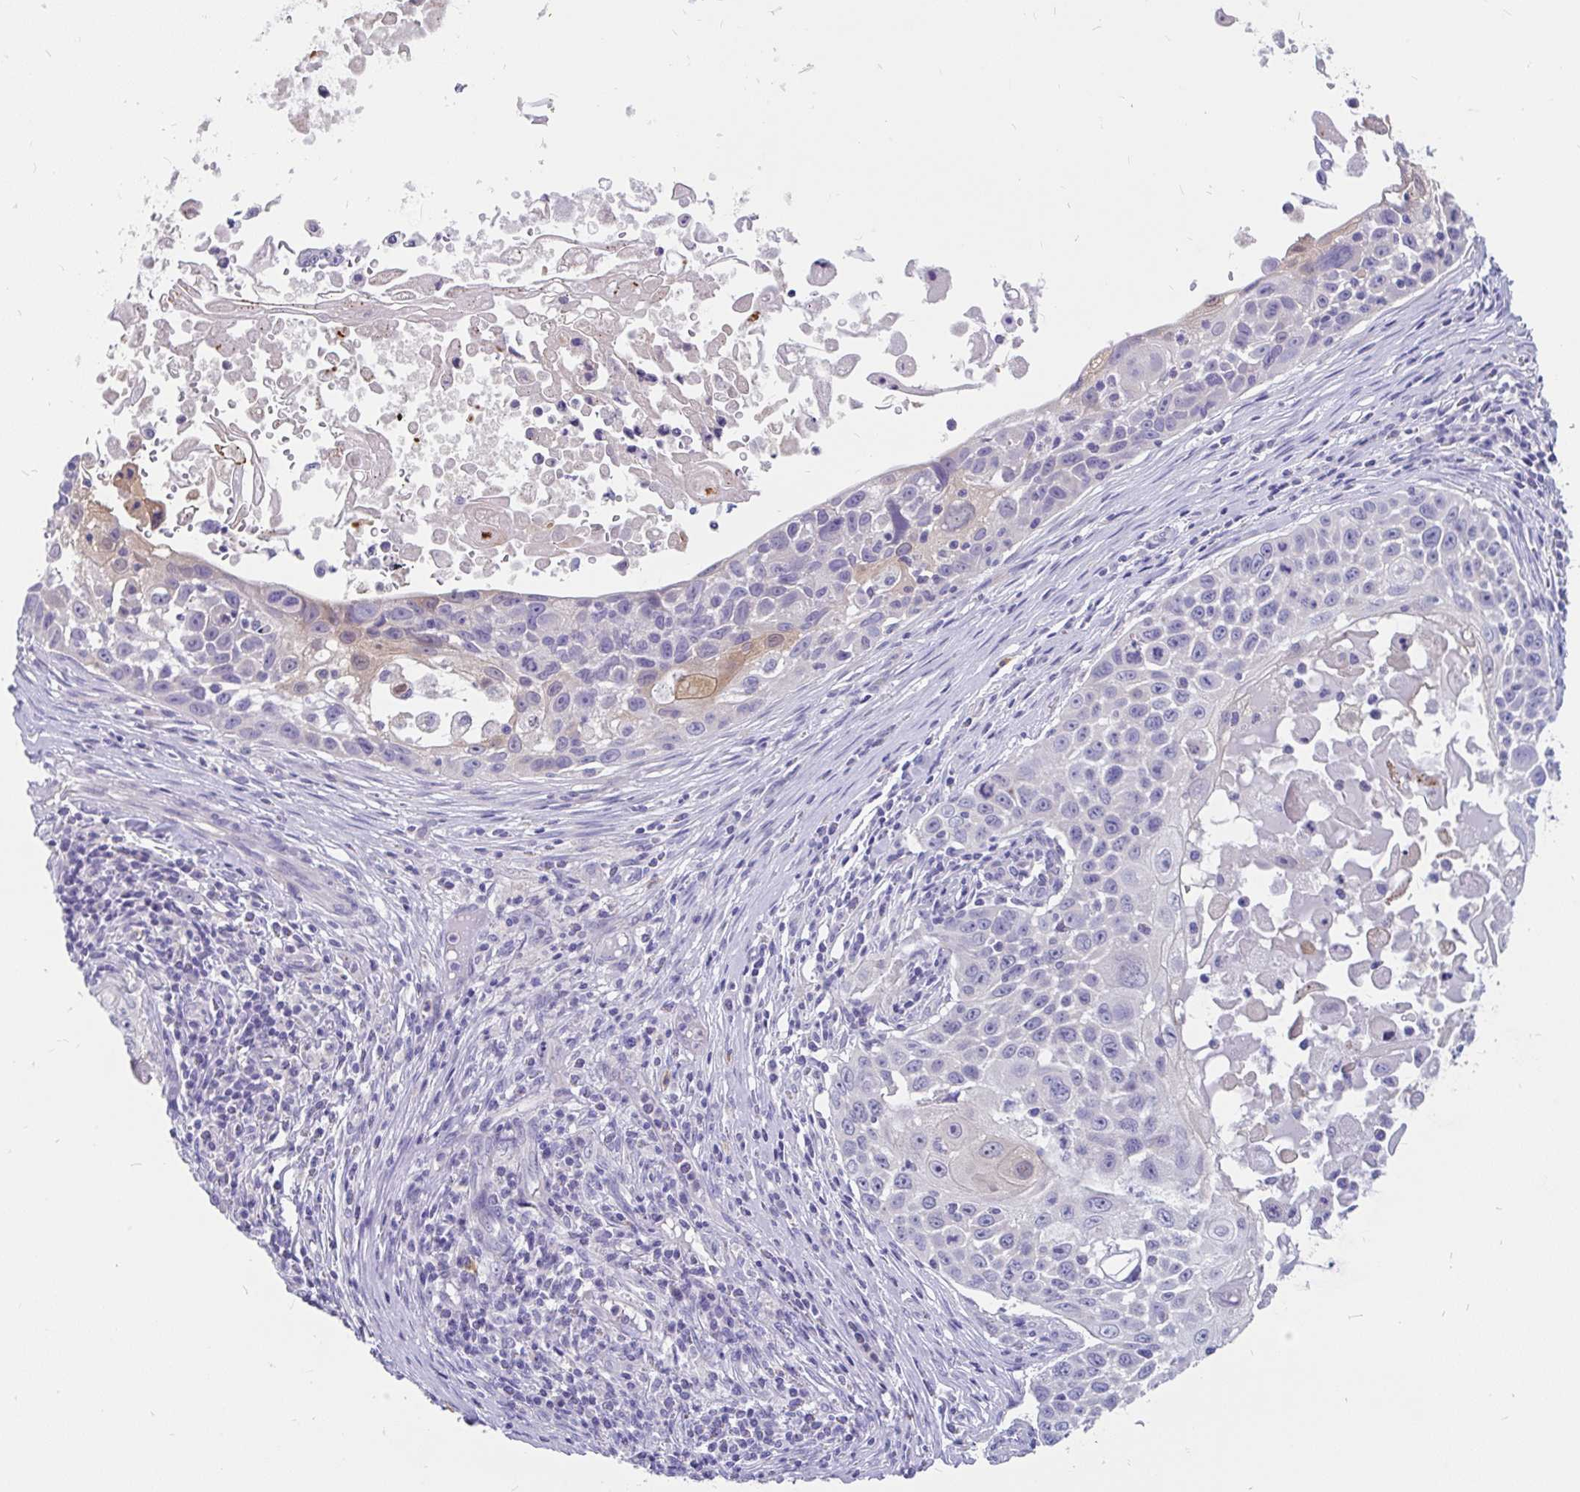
{"staining": {"intensity": "weak", "quantity": "<25%", "location": "cytoplasmic/membranous"}, "tissue": "skin cancer", "cell_type": "Tumor cells", "image_type": "cancer", "snomed": [{"axis": "morphology", "description": "Squamous cell carcinoma, NOS"}, {"axis": "topography", "description": "Skin"}], "caption": "Immunohistochemistry (IHC) micrograph of squamous cell carcinoma (skin) stained for a protein (brown), which displays no expression in tumor cells.", "gene": "KIAA2013", "patient": {"sex": "male", "age": 24}}